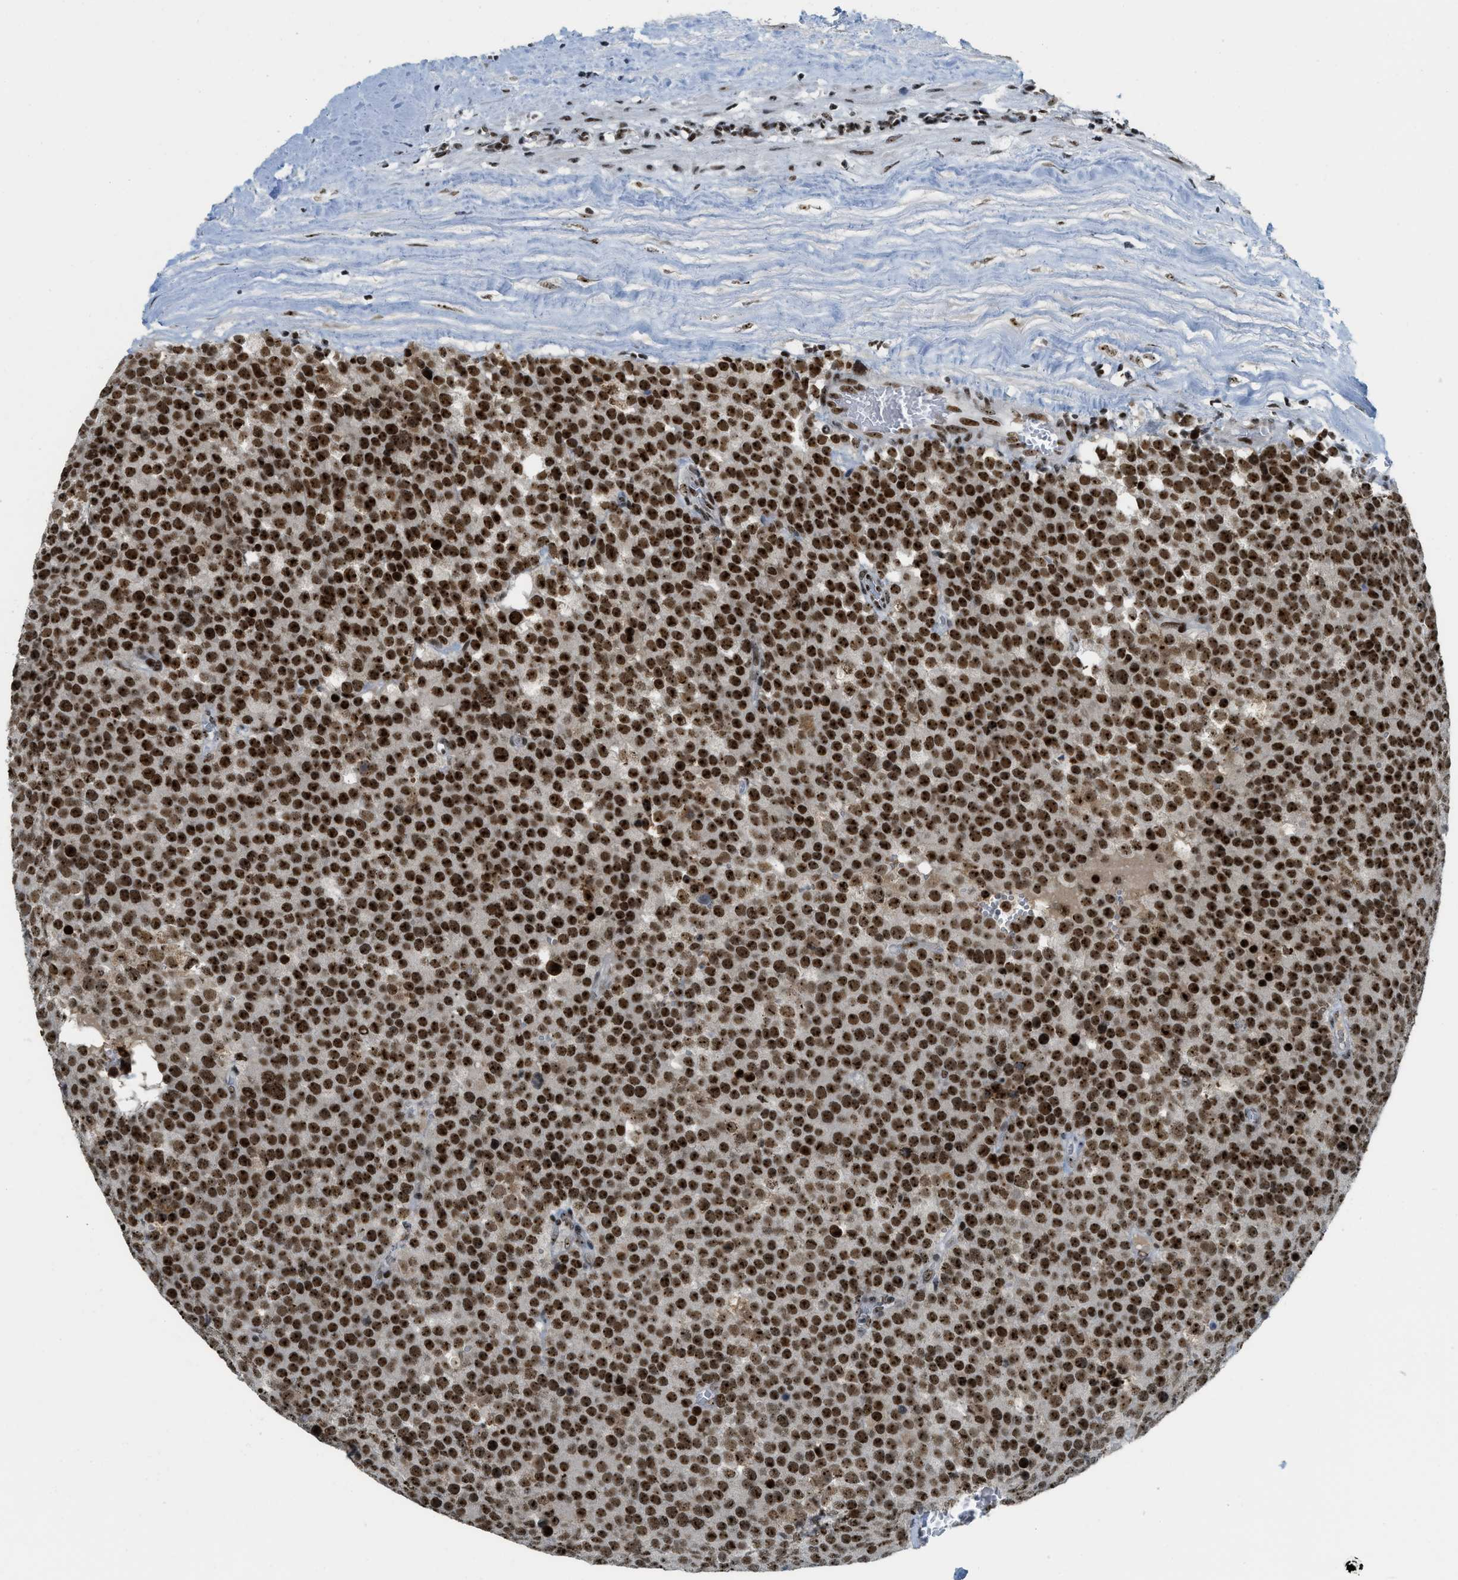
{"staining": {"intensity": "strong", "quantity": ">75%", "location": "nuclear"}, "tissue": "testis cancer", "cell_type": "Tumor cells", "image_type": "cancer", "snomed": [{"axis": "morphology", "description": "Normal tissue, NOS"}, {"axis": "morphology", "description": "Seminoma, NOS"}, {"axis": "topography", "description": "Testis"}], "caption": "This image shows immunohistochemistry (IHC) staining of human seminoma (testis), with high strong nuclear positivity in approximately >75% of tumor cells.", "gene": "URB1", "patient": {"sex": "male", "age": 71}}